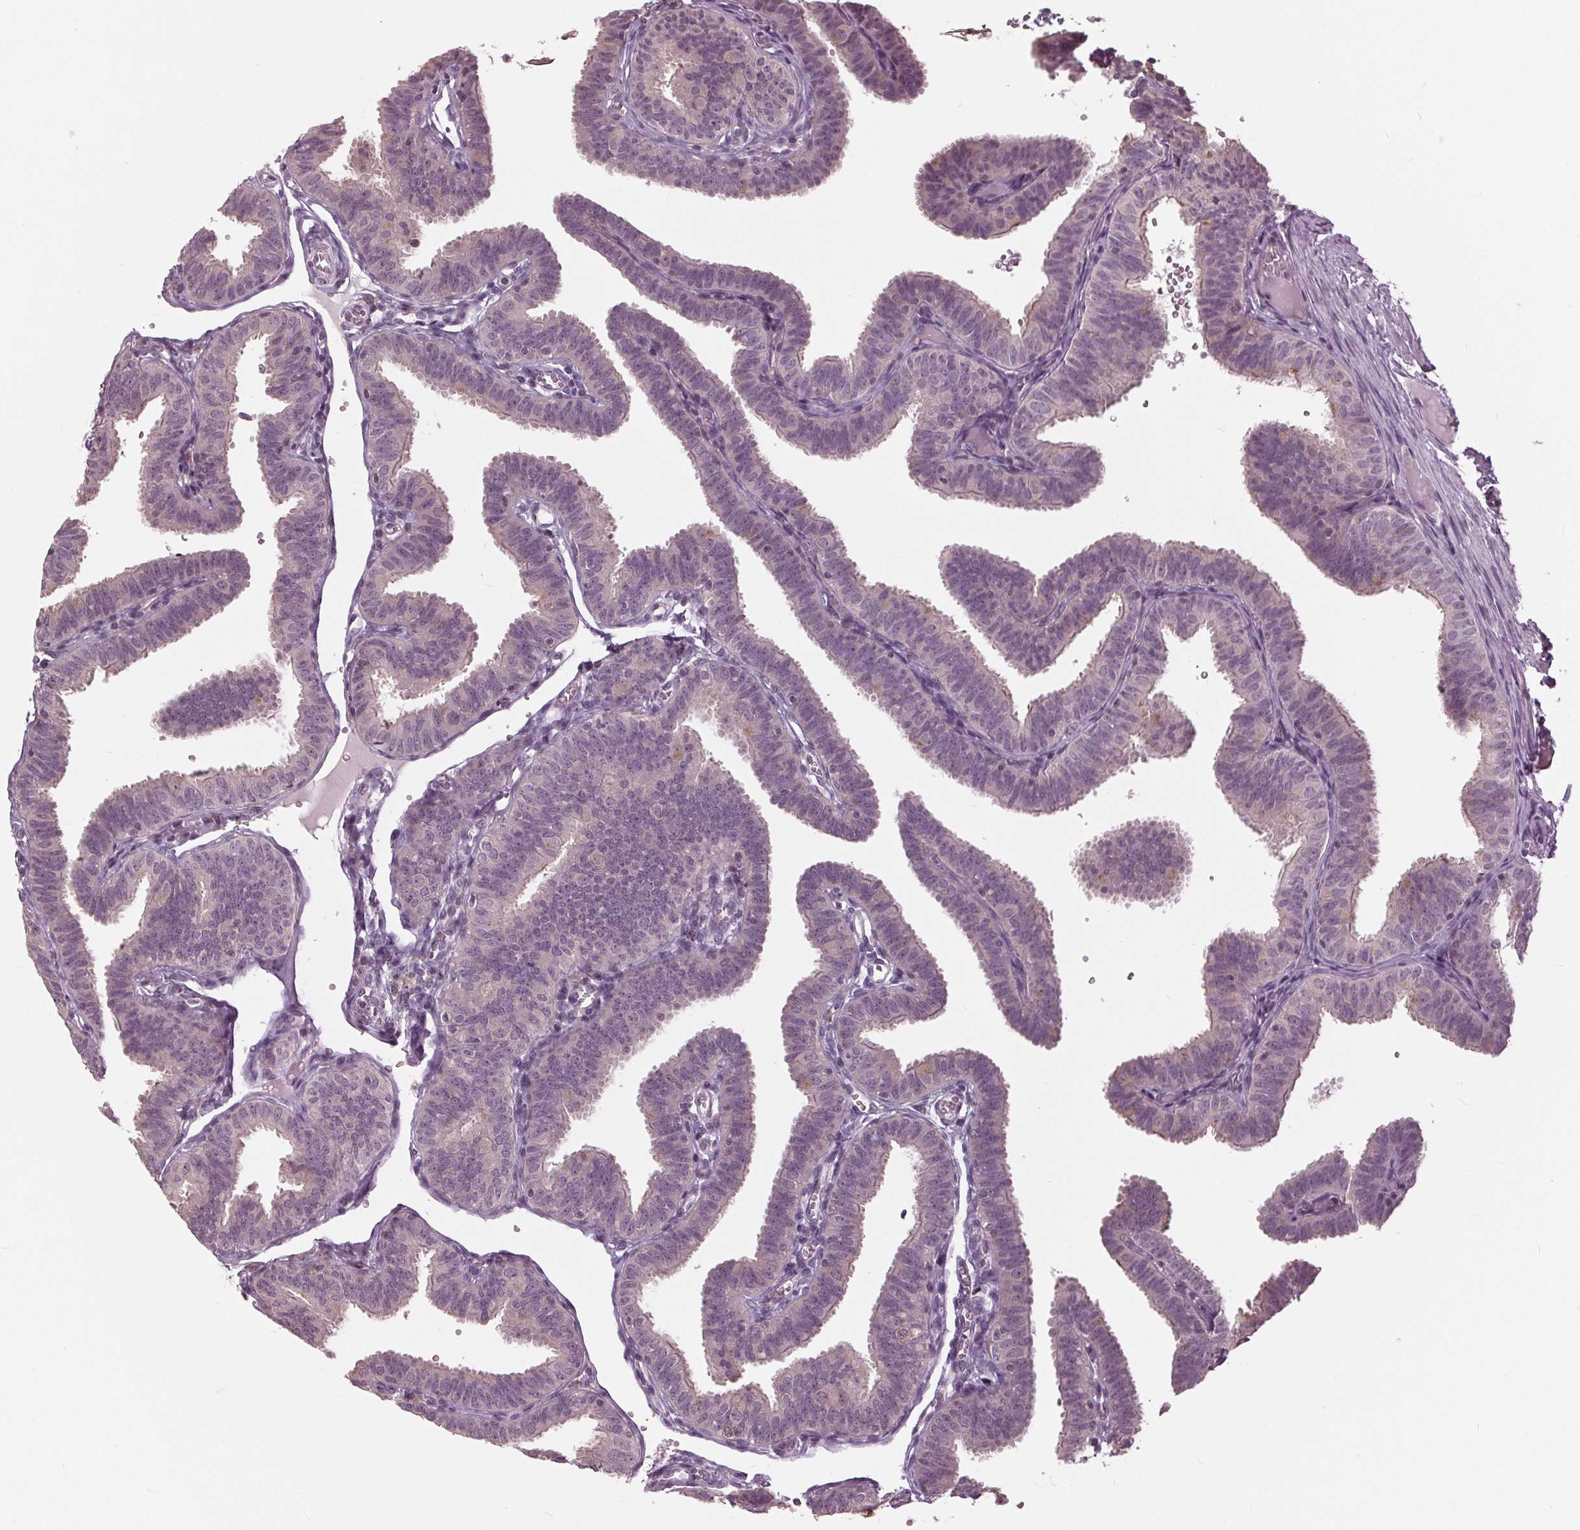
{"staining": {"intensity": "negative", "quantity": "none", "location": "none"}, "tissue": "fallopian tube", "cell_type": "Glandular cells", "image_type": "normal", "snomed": [{"axis": "morphology", "description": "Normal tissue, NOS"}, {"axis": "topography", "description": "Fallopian tube"}], "caption": "High magnification brightfield microscopy of benign fallopian tube stained with DAB (brown) and counterstained with hematoxylin (blue): glandular cells show no significant expression. (DAB (3,3'-diaminobenzidine) immunohistochemistry (IHC), high magnification).", "gene": "SIGLEC6", "patient": {"sex": "female", "age": 25}}